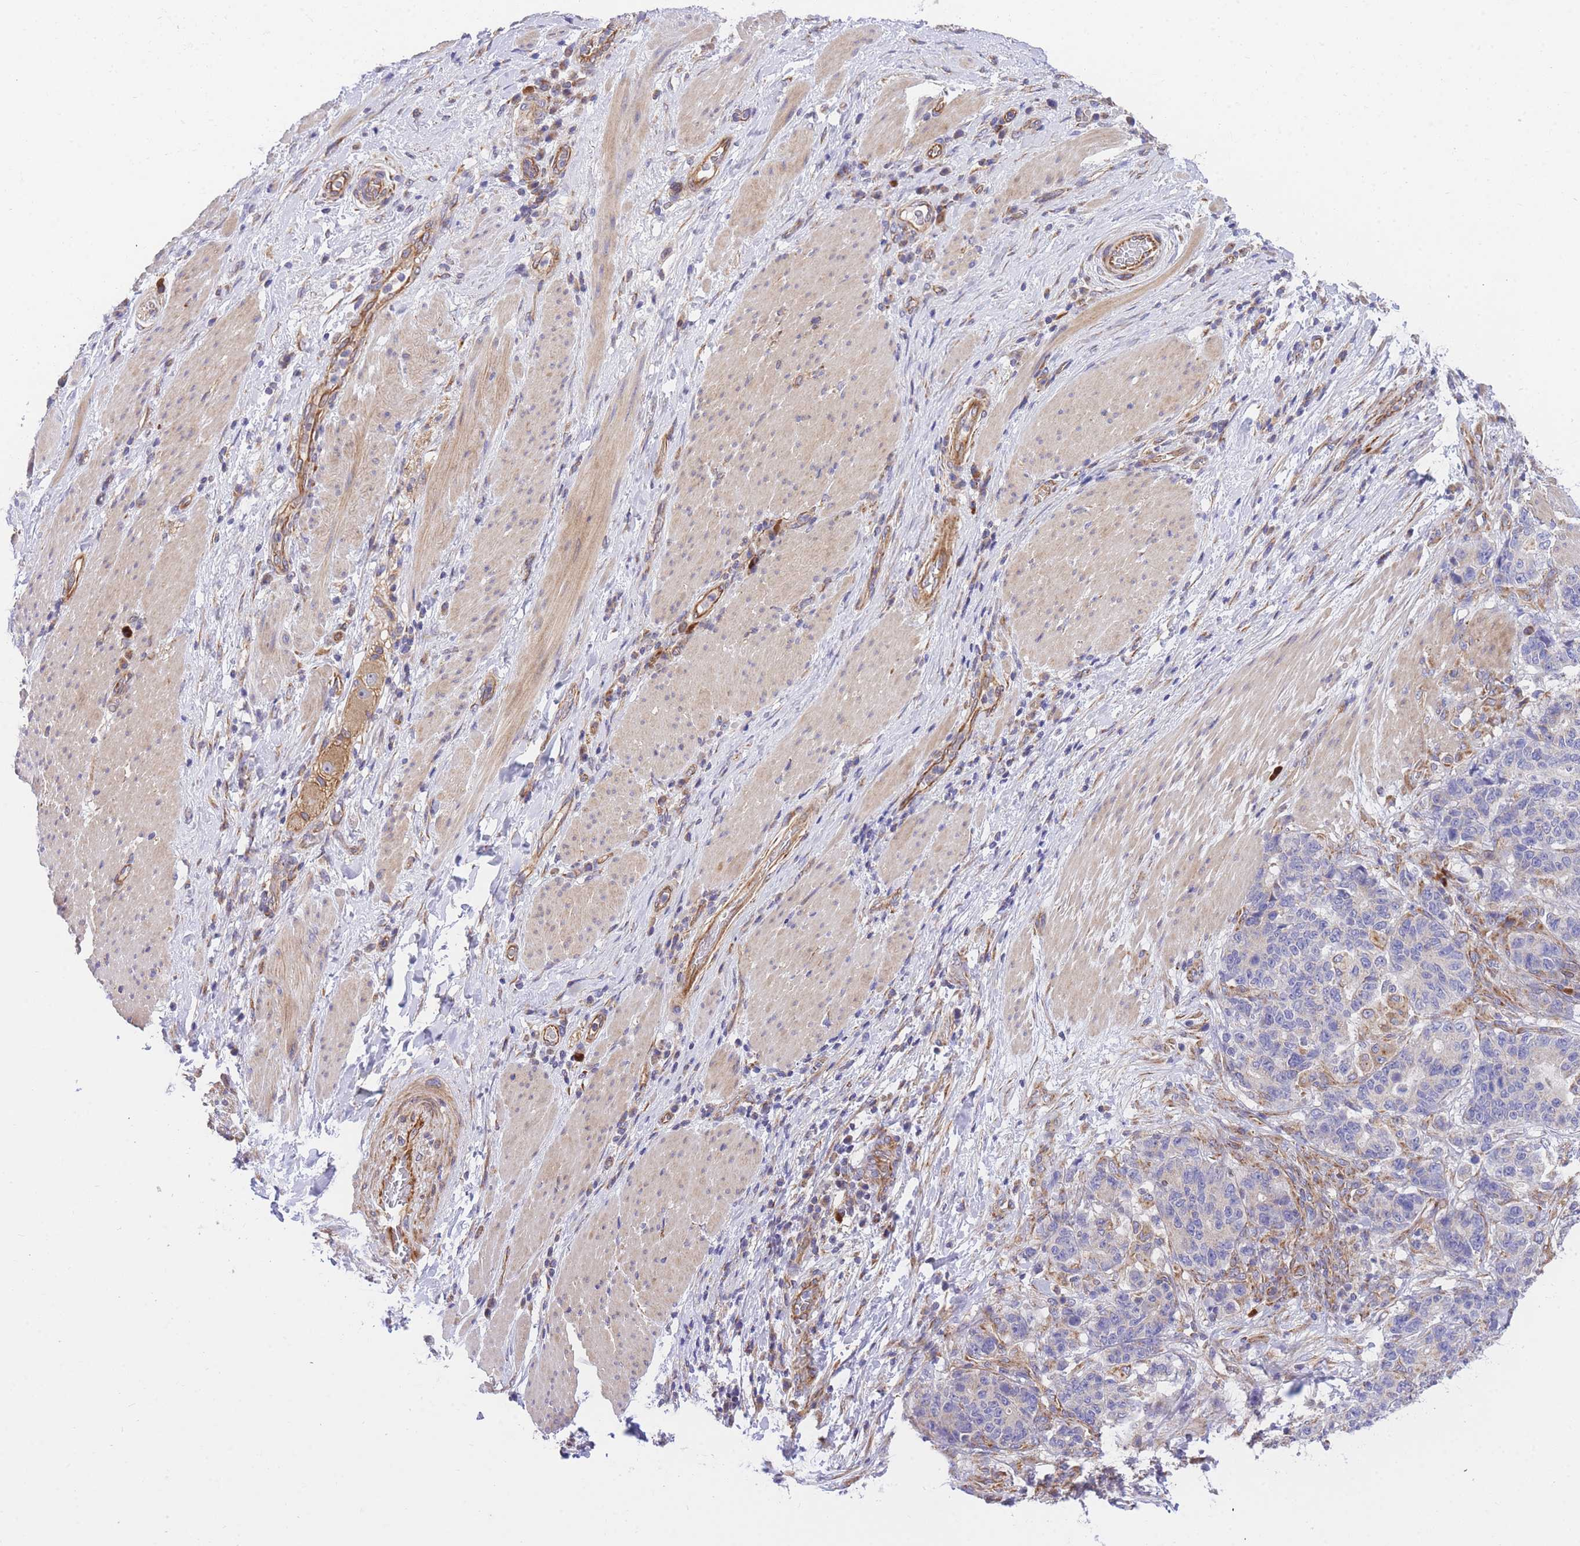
{"staining": {"intensity": "negative", "quantity": "none", "location": "none"}, "tissue": "stomach cancer", "cell_type": "Tumor cells", "image_type": "cancer", "snomed": [{"axis": "morphology", "description": "Normal tissue, NOS"}, {"axis": "morphology", "description": "Adenocarcinoma, NOS"}, {"axis": "topography", "description": "Stomach"}], "caption": "A photomicrograph of stomach cancer stained for a protein exhibits no brown staining in tumor cells.", "gene": "MTRES1", "patient": {"sex": "female", "age": 64}}